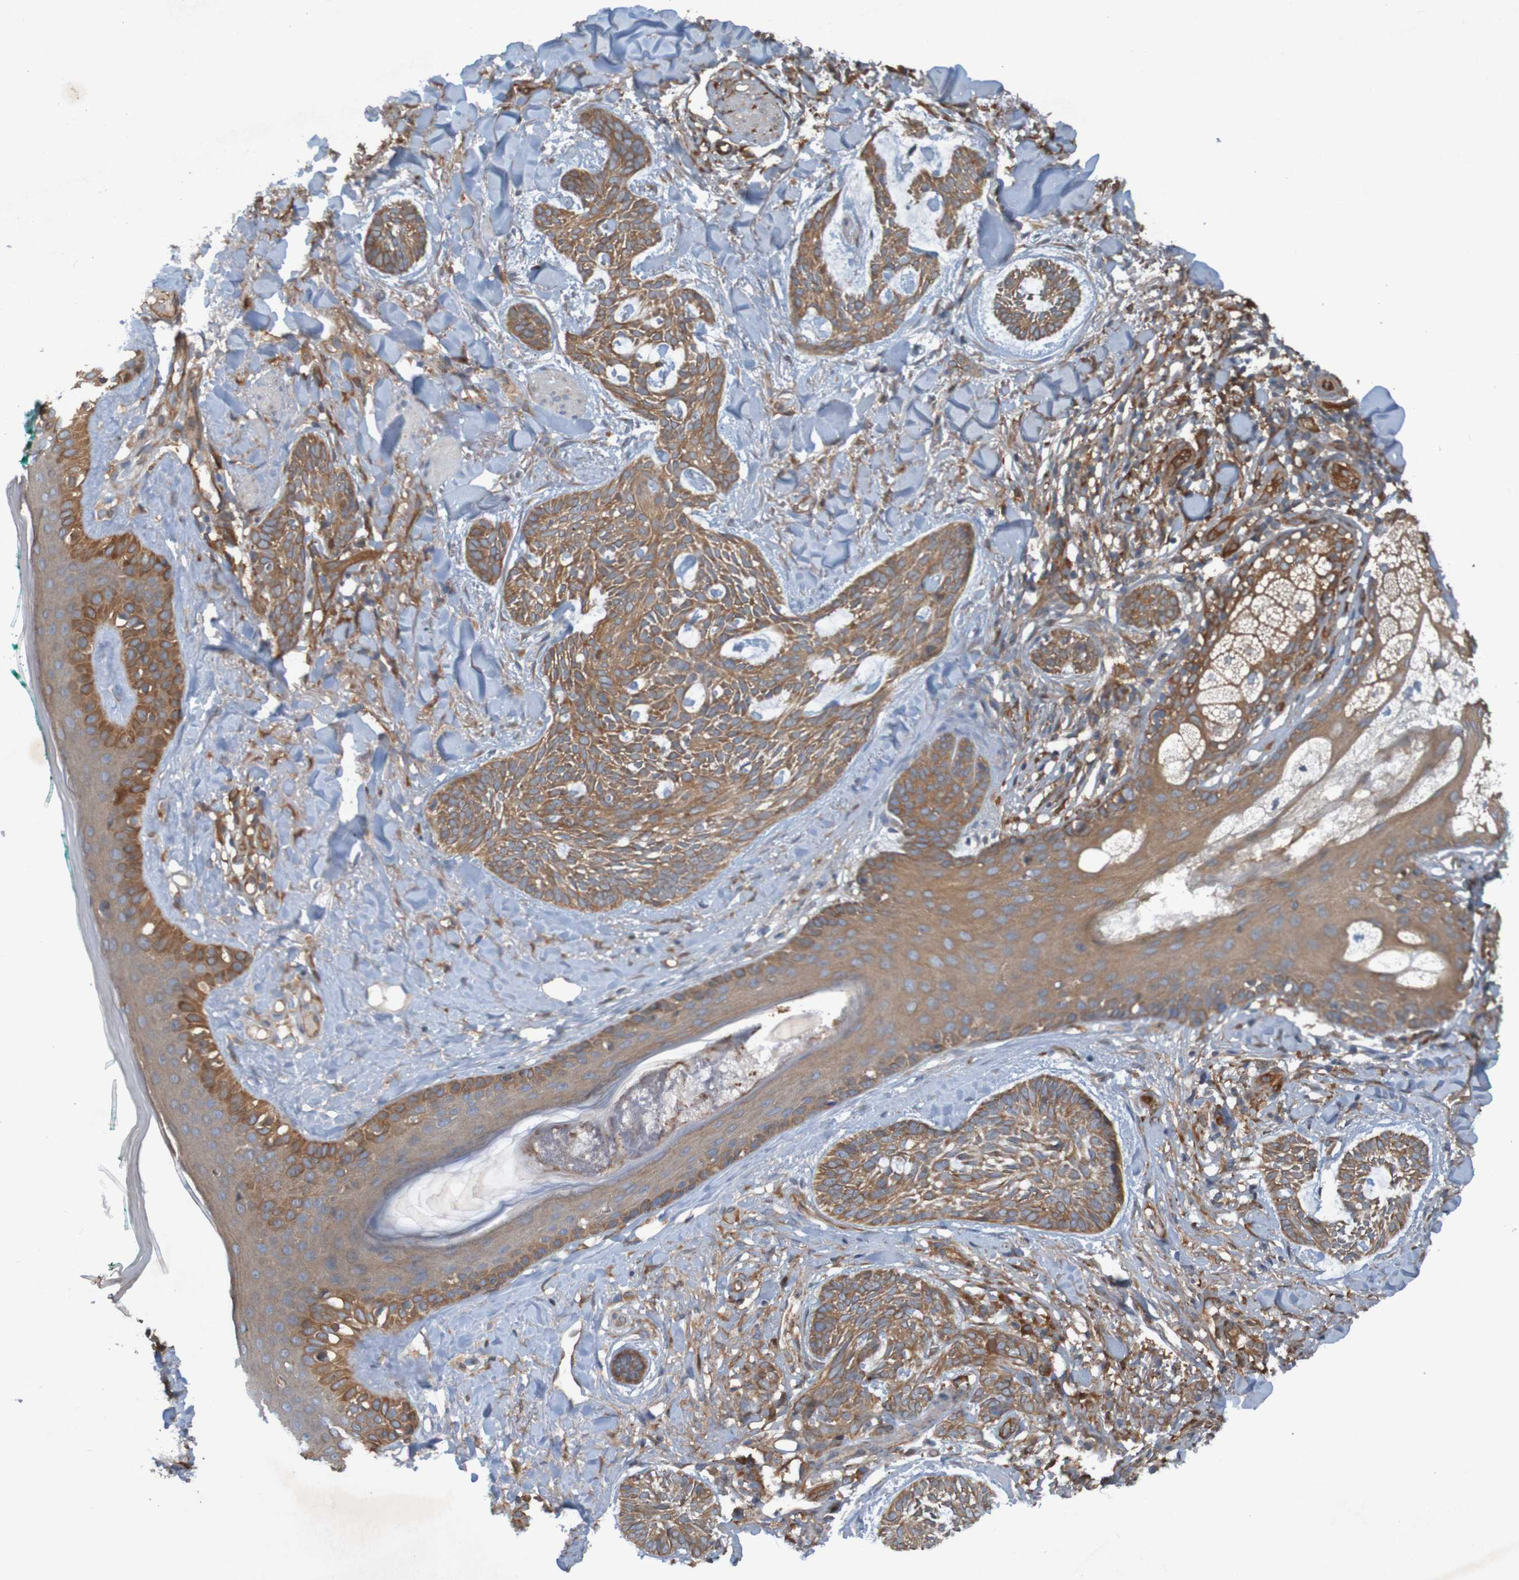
{"staining": {"intensity": "moderate", "quantity": ">75%", "location": "cytoplasmic/membranous"}, "tissue": "skin cancer", "cell_type": "Tumor cells", "image_type": "cancer", "snomed": [{"axis": "morphology", "description": "Basal cell carcinoma"}, {"axis": "topography", "description": "Skin"}], "caption": "Skin cancer (basal cell carcinoma) tissue demonstrates moderate cytoplasmic/membranous expression in approximately >75% of tumor cells, visualized by immunohistochemistry. (DAB (3,3'-diaminobenzidine) IHC with brightfield microscopy, high magnification).", "gene": "DNAJC4", "patient": {"sex": "male", "age": 43}}